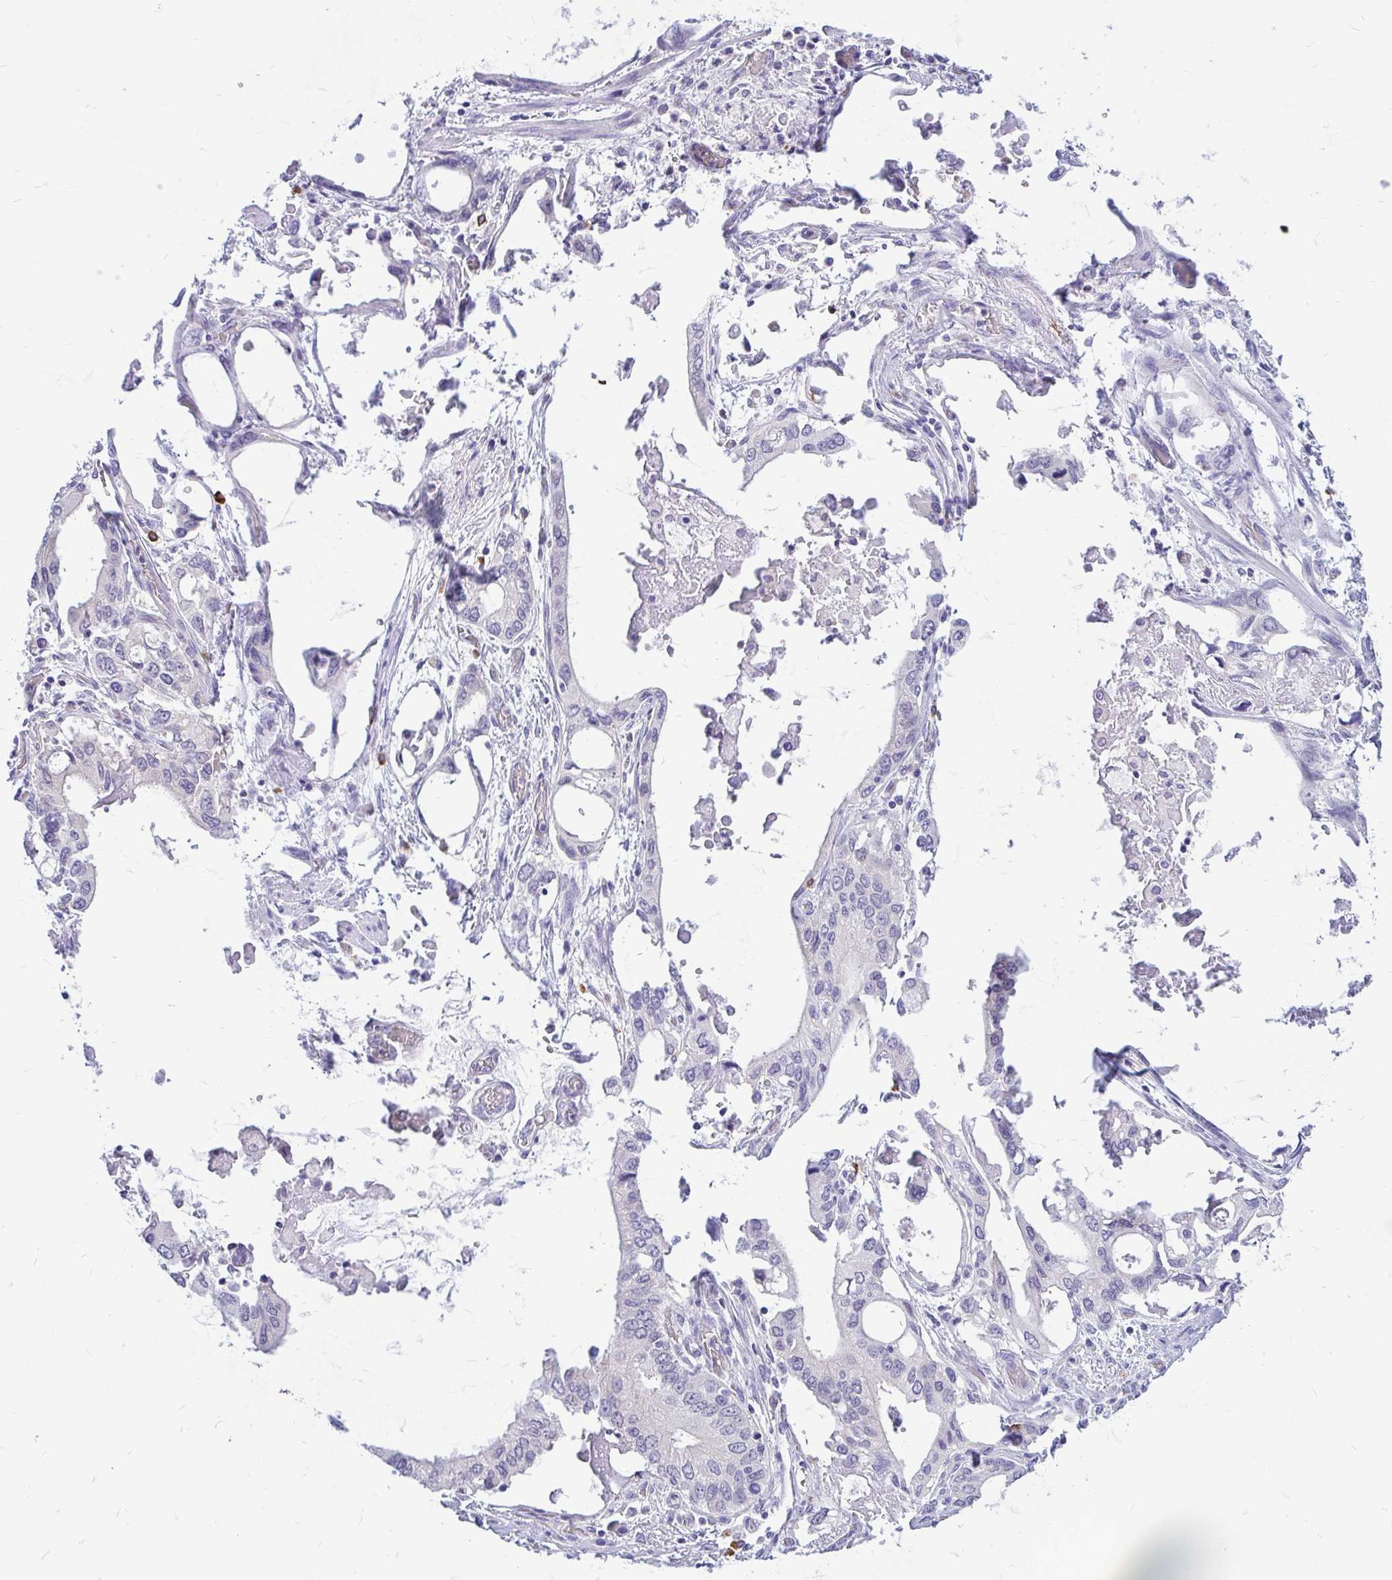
{"staining": {"intensity": "negative", "quantity": "none", "location": "none"}, "tissue": "stomach cancer", "cell_type": "Tumor cells", "image_type": "cancer", "snomed": [{"axis": "morphology", "description": "Adenocarcinoma, NOS"}, {"axis": "topography", "description": "Stomach, upper"}], "caption": "This is an immunohistochemistry histopathology image of human stomach cancer (adenocarcinoma). There is no expression in tumor cells.", "gene": "MAP1LC3A", "patient": {"sex": "male", "age": 74}}